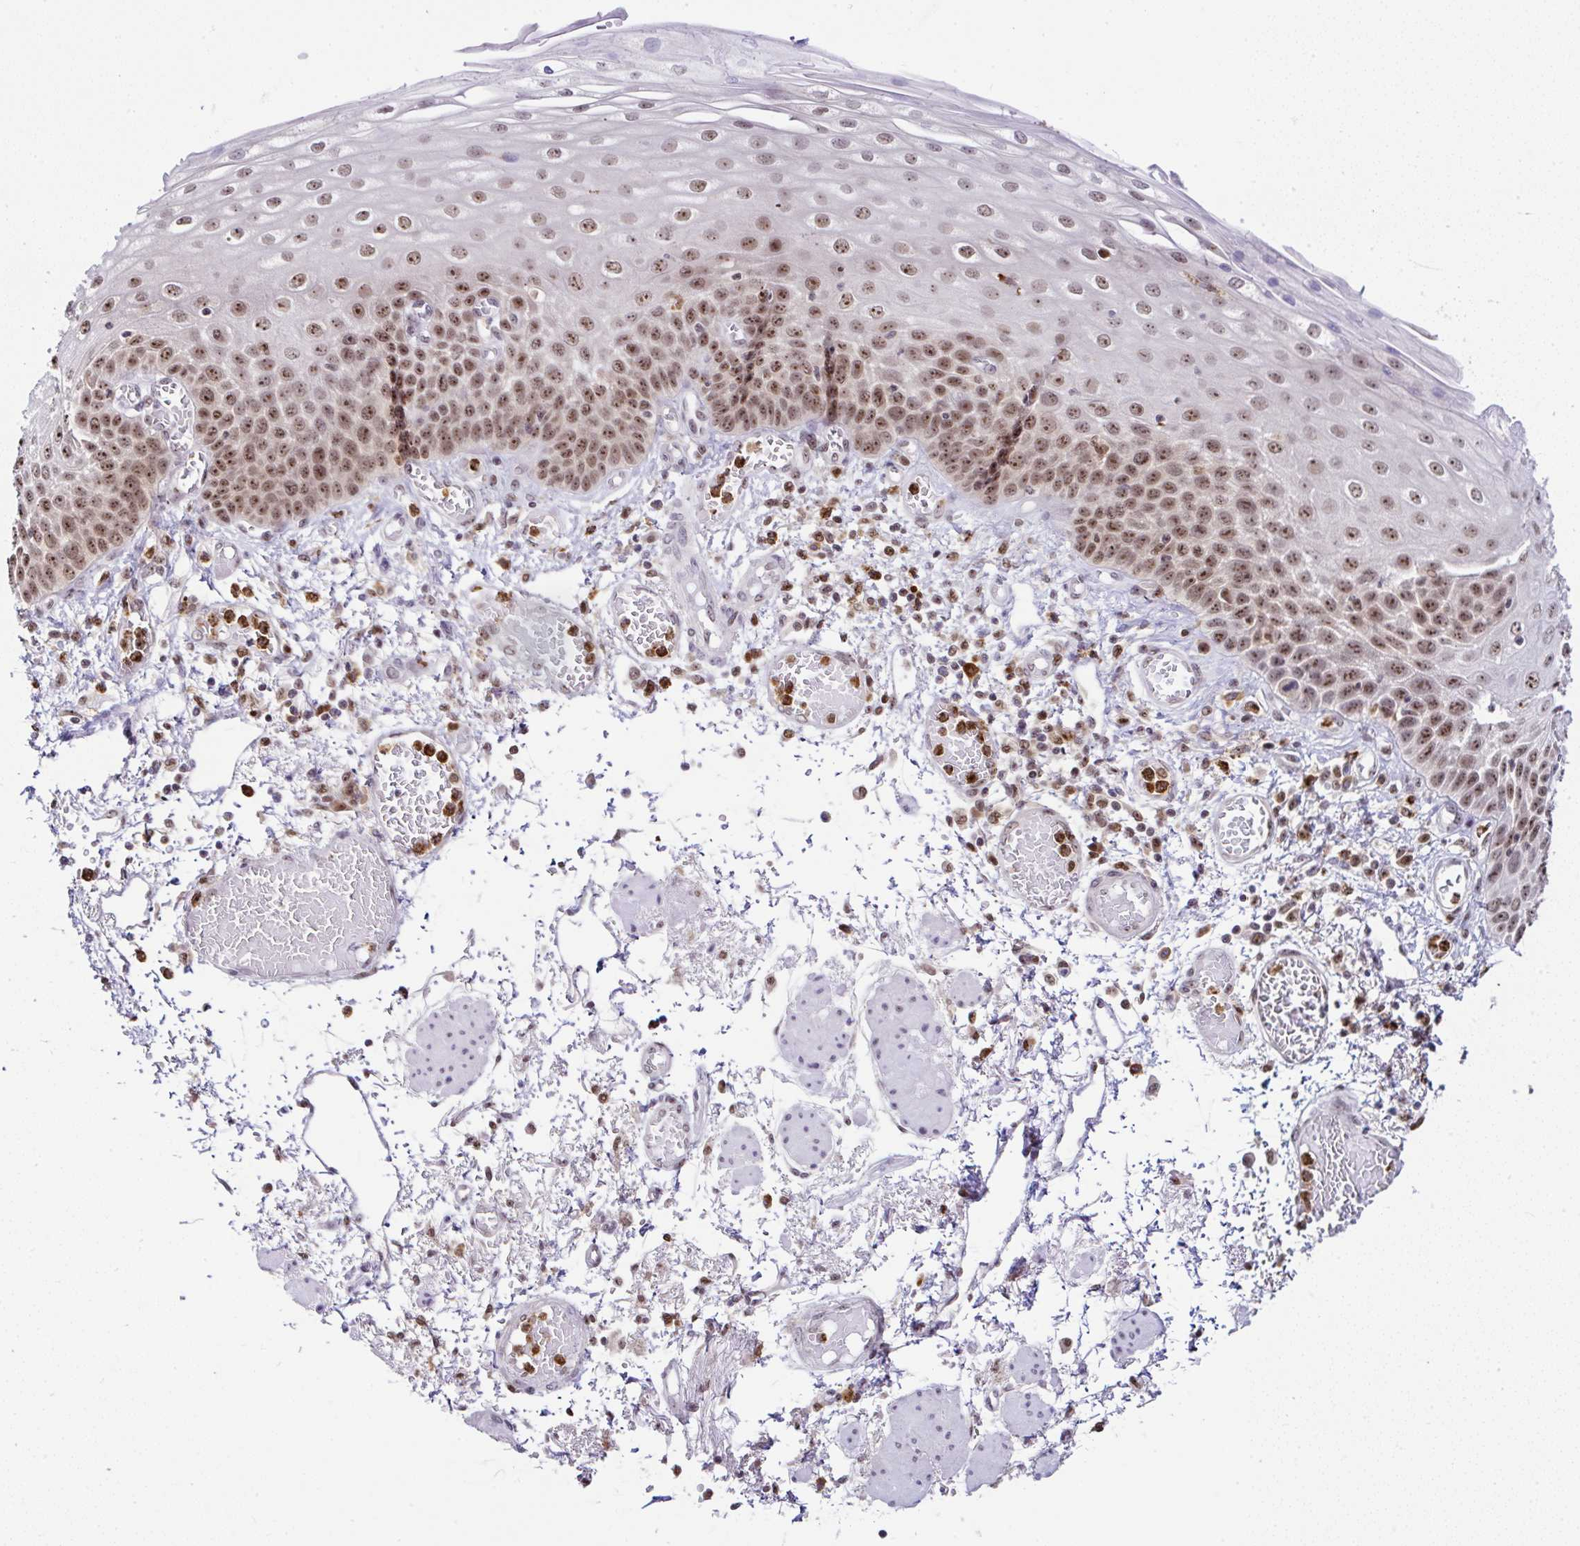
{"staining": {"intensity": "moderate", "quantity": ">75%", "location": "nuclear"}, "tissue": "esophagus", "cell_type": "Squamous epithelial cells", "image_type": "normal", "snomed": [{"axis": "morphology", "description": "Normal tissue, NOS"}, {"axis": "morphology", "description": "Adenocarcinoma, NOS"}, {"axis": "topography", "description": "Esophagus"}], "caption": "High-power microscopy captured an immunohistochemistry (IHC) photomicrograph of benign esophagus, revealing moderate nuclear positivity in about >75% of squamous epithelial cells.", "gene": "PTPN2", "patient": {"sex": "male", "age": 81}}